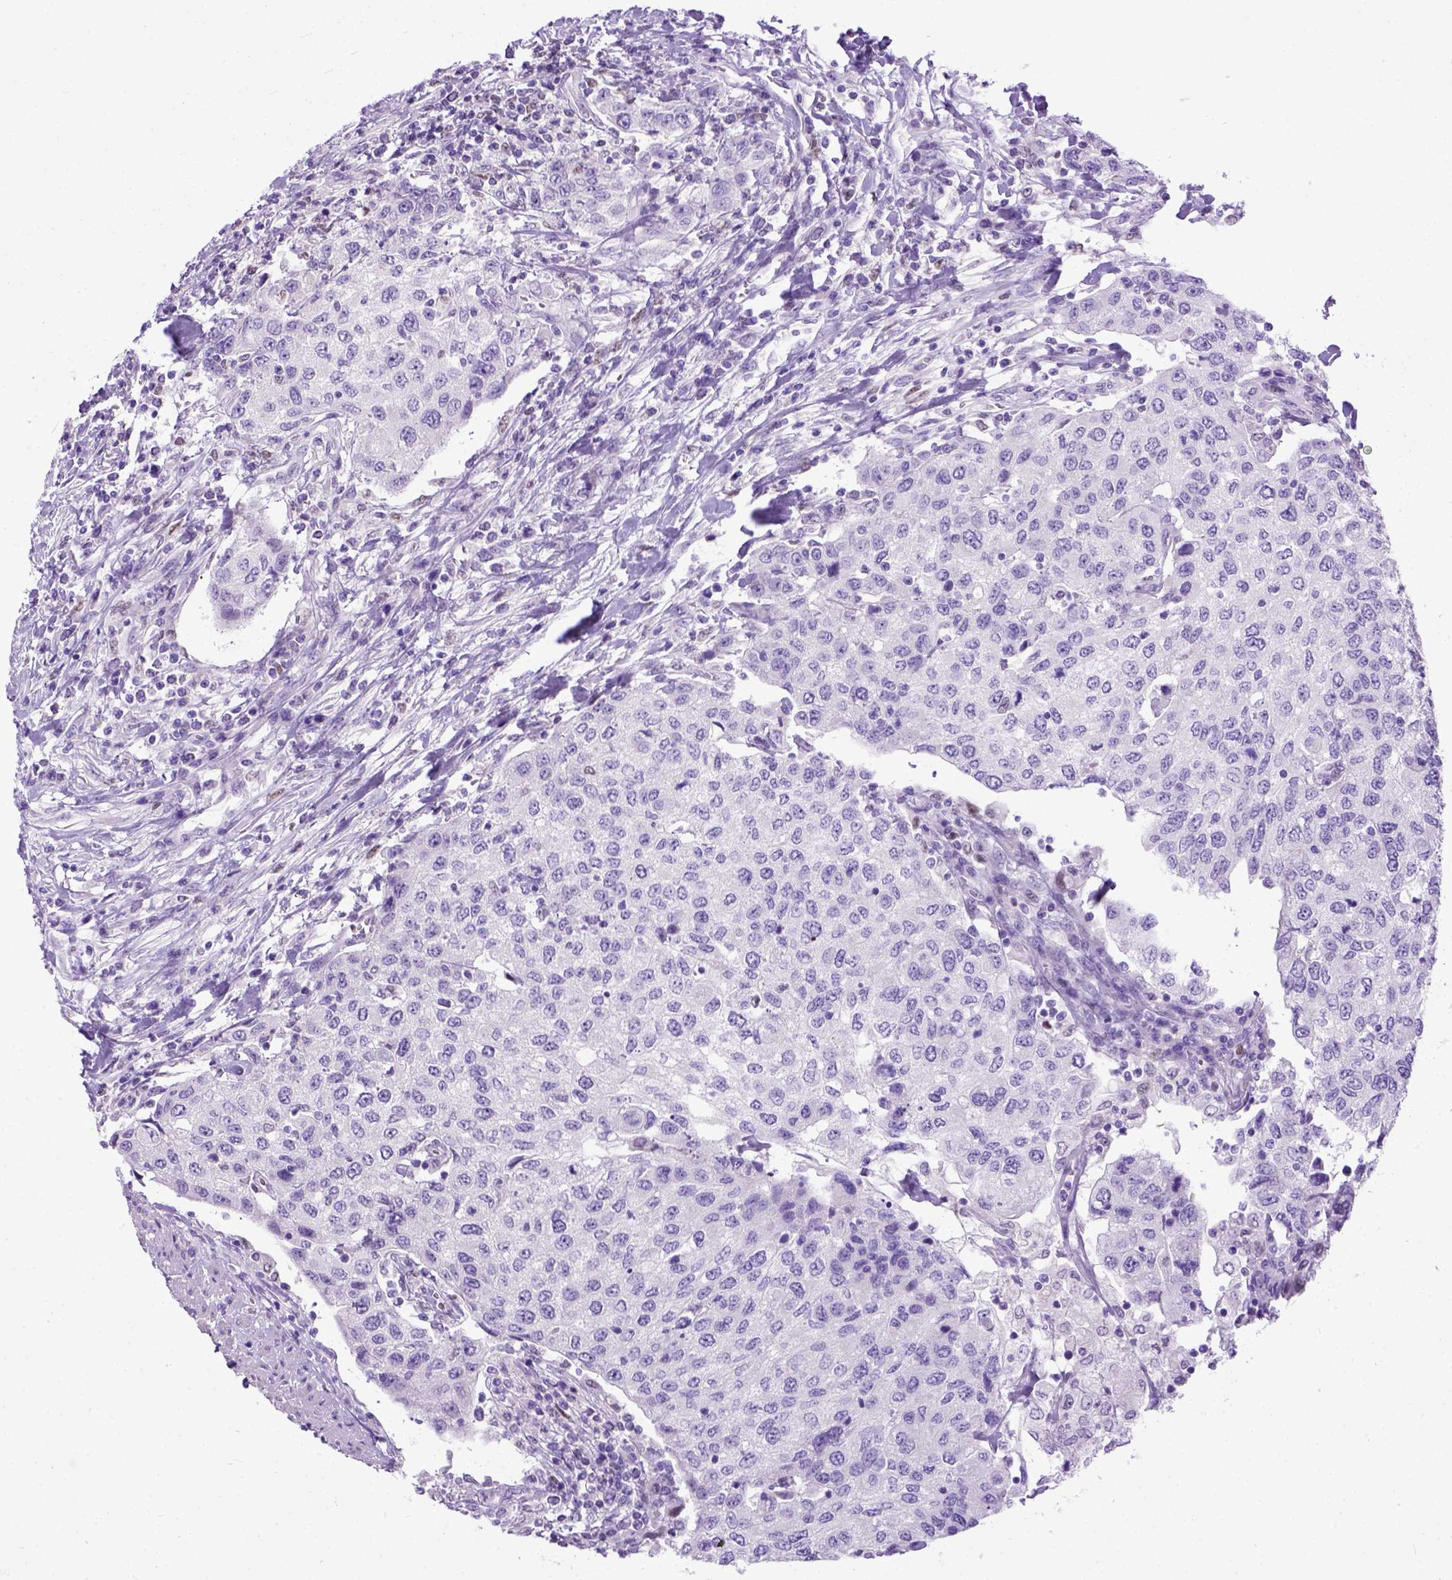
{"staining": {"intensity": "negative", "quantity": "none", "location": "none"}, "tissue": "urothelial cancer", "cell_type": "Tumor cells", "image_type": "cancer", "snomed": [{"axis": "morphology", "description": "Urothelial carcinoma, High grade"}, {"axis": "topography", "description": "Urinary bladder"}], "caption": "High power microscopy image of an immunohistochemistry (IHC) histopathology image of urothelial cancer, revealing no significant positivity in tumor cells. (DAB (3,3'-diaminobenzidine) immunohistochemistry (IHC), high magnification).", "gene": "CRB1", "patient": {"sex": "female", "age": 78}}